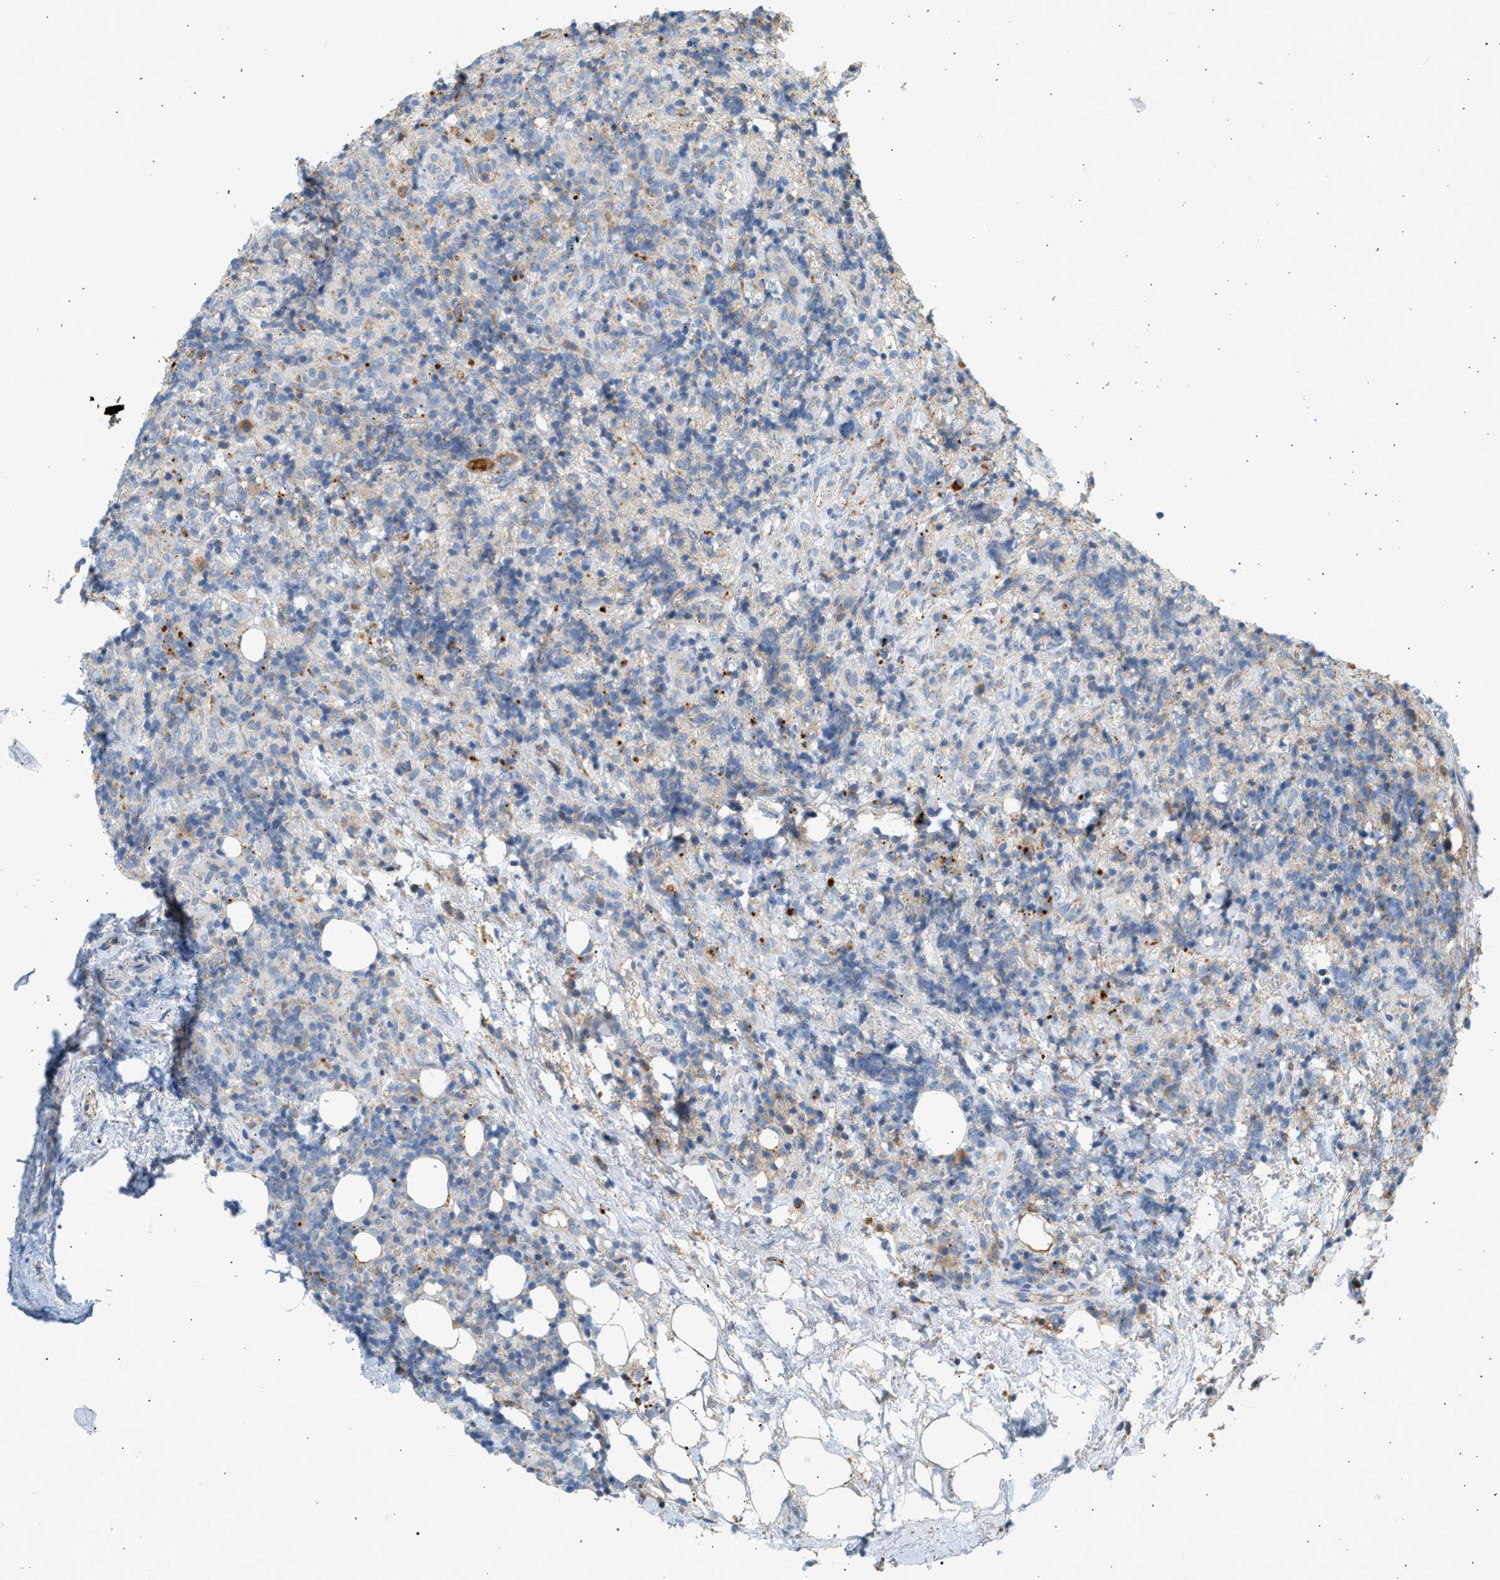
{"staining": {"intensity": "negative", "quantity": "none", "location": "none"}, "tissue": "lymphoma", "cell_type": "Tumor cells", "image_type": "cancer", "snomed": [{"axis": "morphology", "description": "Malignant lymphoma, non-Hodgkin's type, High grade"}, {"axis": "topography", "description": "Lymph node"}], "caption": "There is no significant staining in tumor cells of malignant lymphoma, non-Hodgkin's type (high-grade).", "gene": "ENTHD1", "patient": {"sex": "female", "age": 76}}